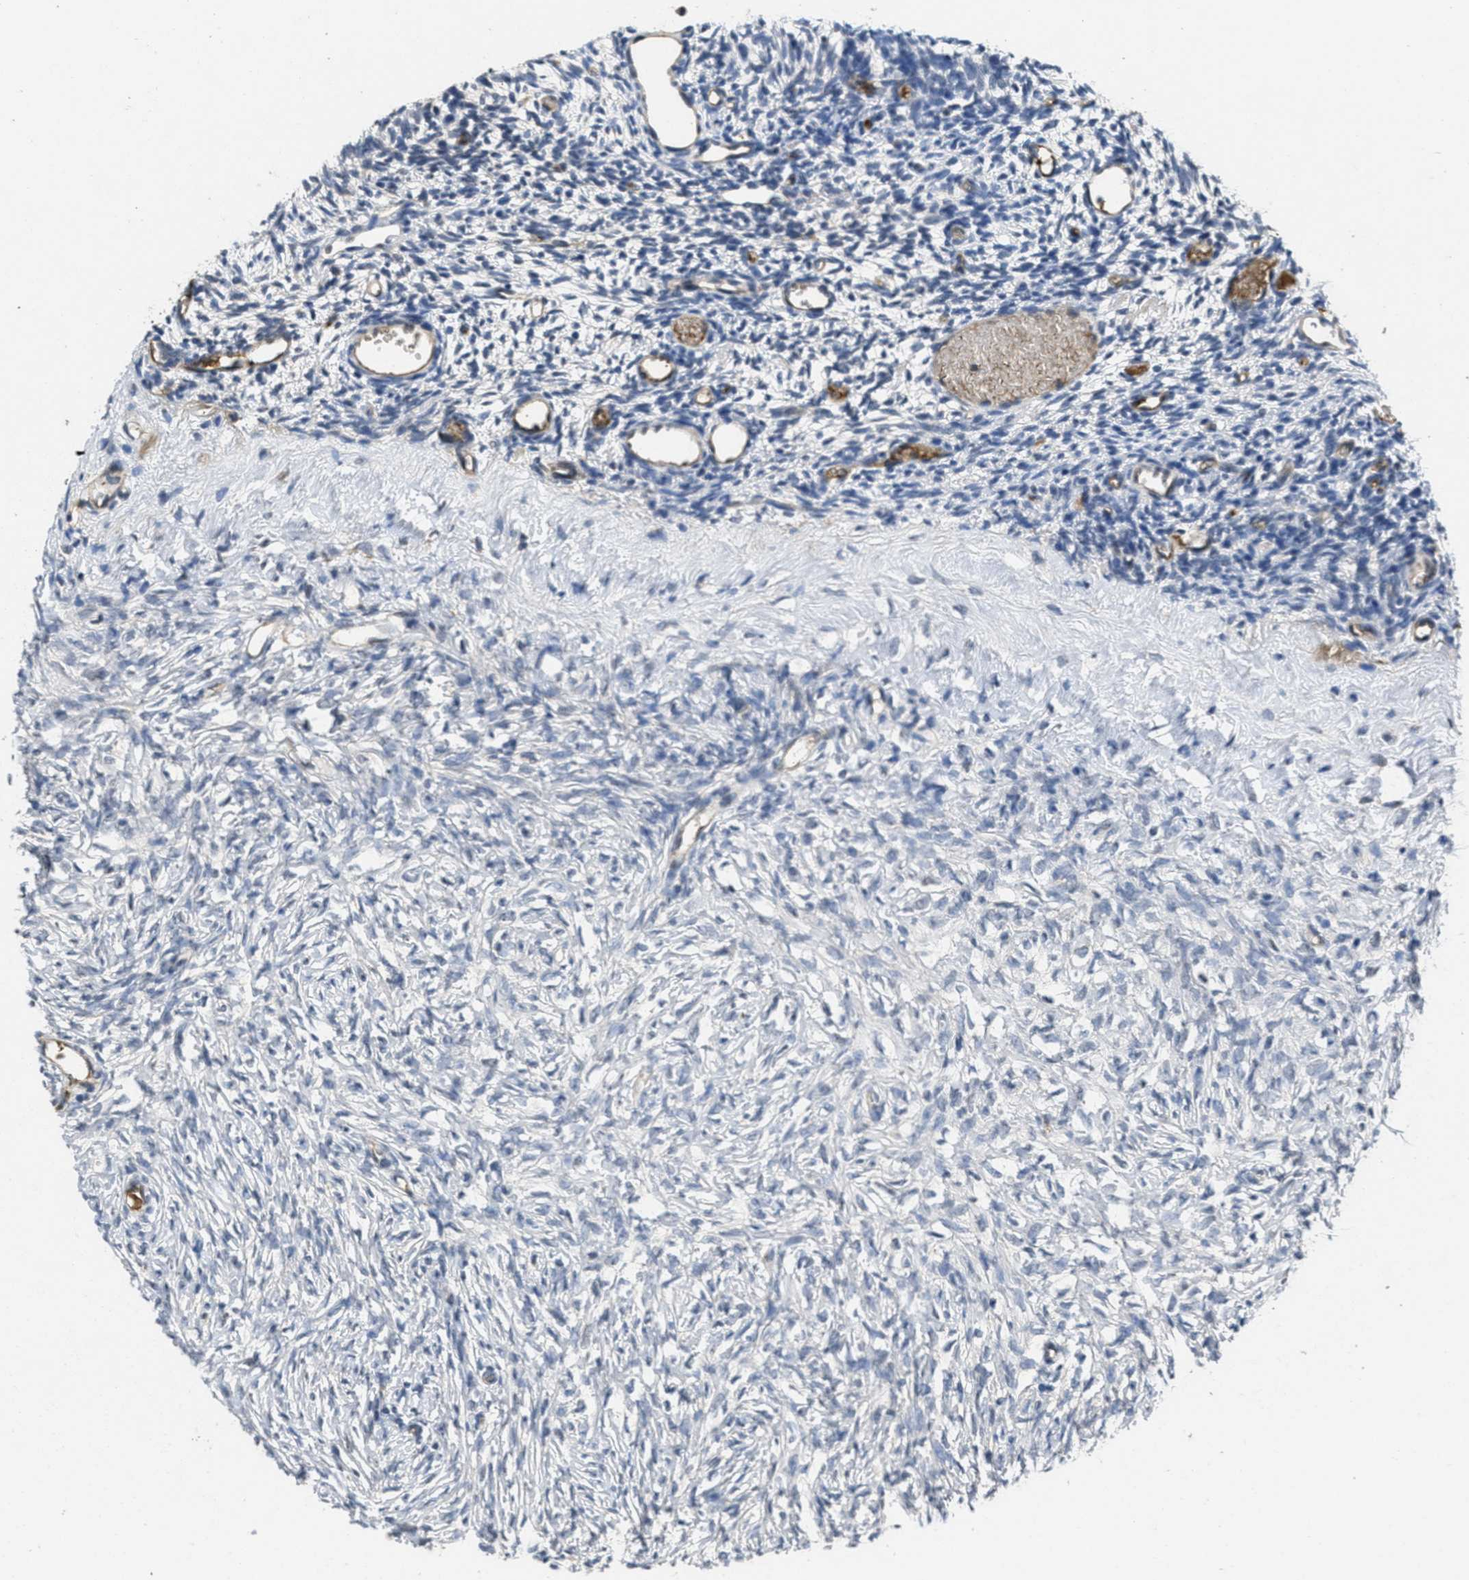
{"staining": {"intensity": "negative", "quantity": "none", "location": "none"}, "tissue": "ovary", "cell_type": "Ovarian stroma cells", "image_type": "normal", "snomed": [{"axis": "morphology", "description": "Normal tissue, NOS"}, {"axis": "topography", "description": "Ovary"}], "caption": "This is an immunohistochemistry micrograph of normal human ovary. There is no staining in ovarian stroma cells.", "gene": "ANGPT1", "patient": {"sex": "female", "age": 35}}